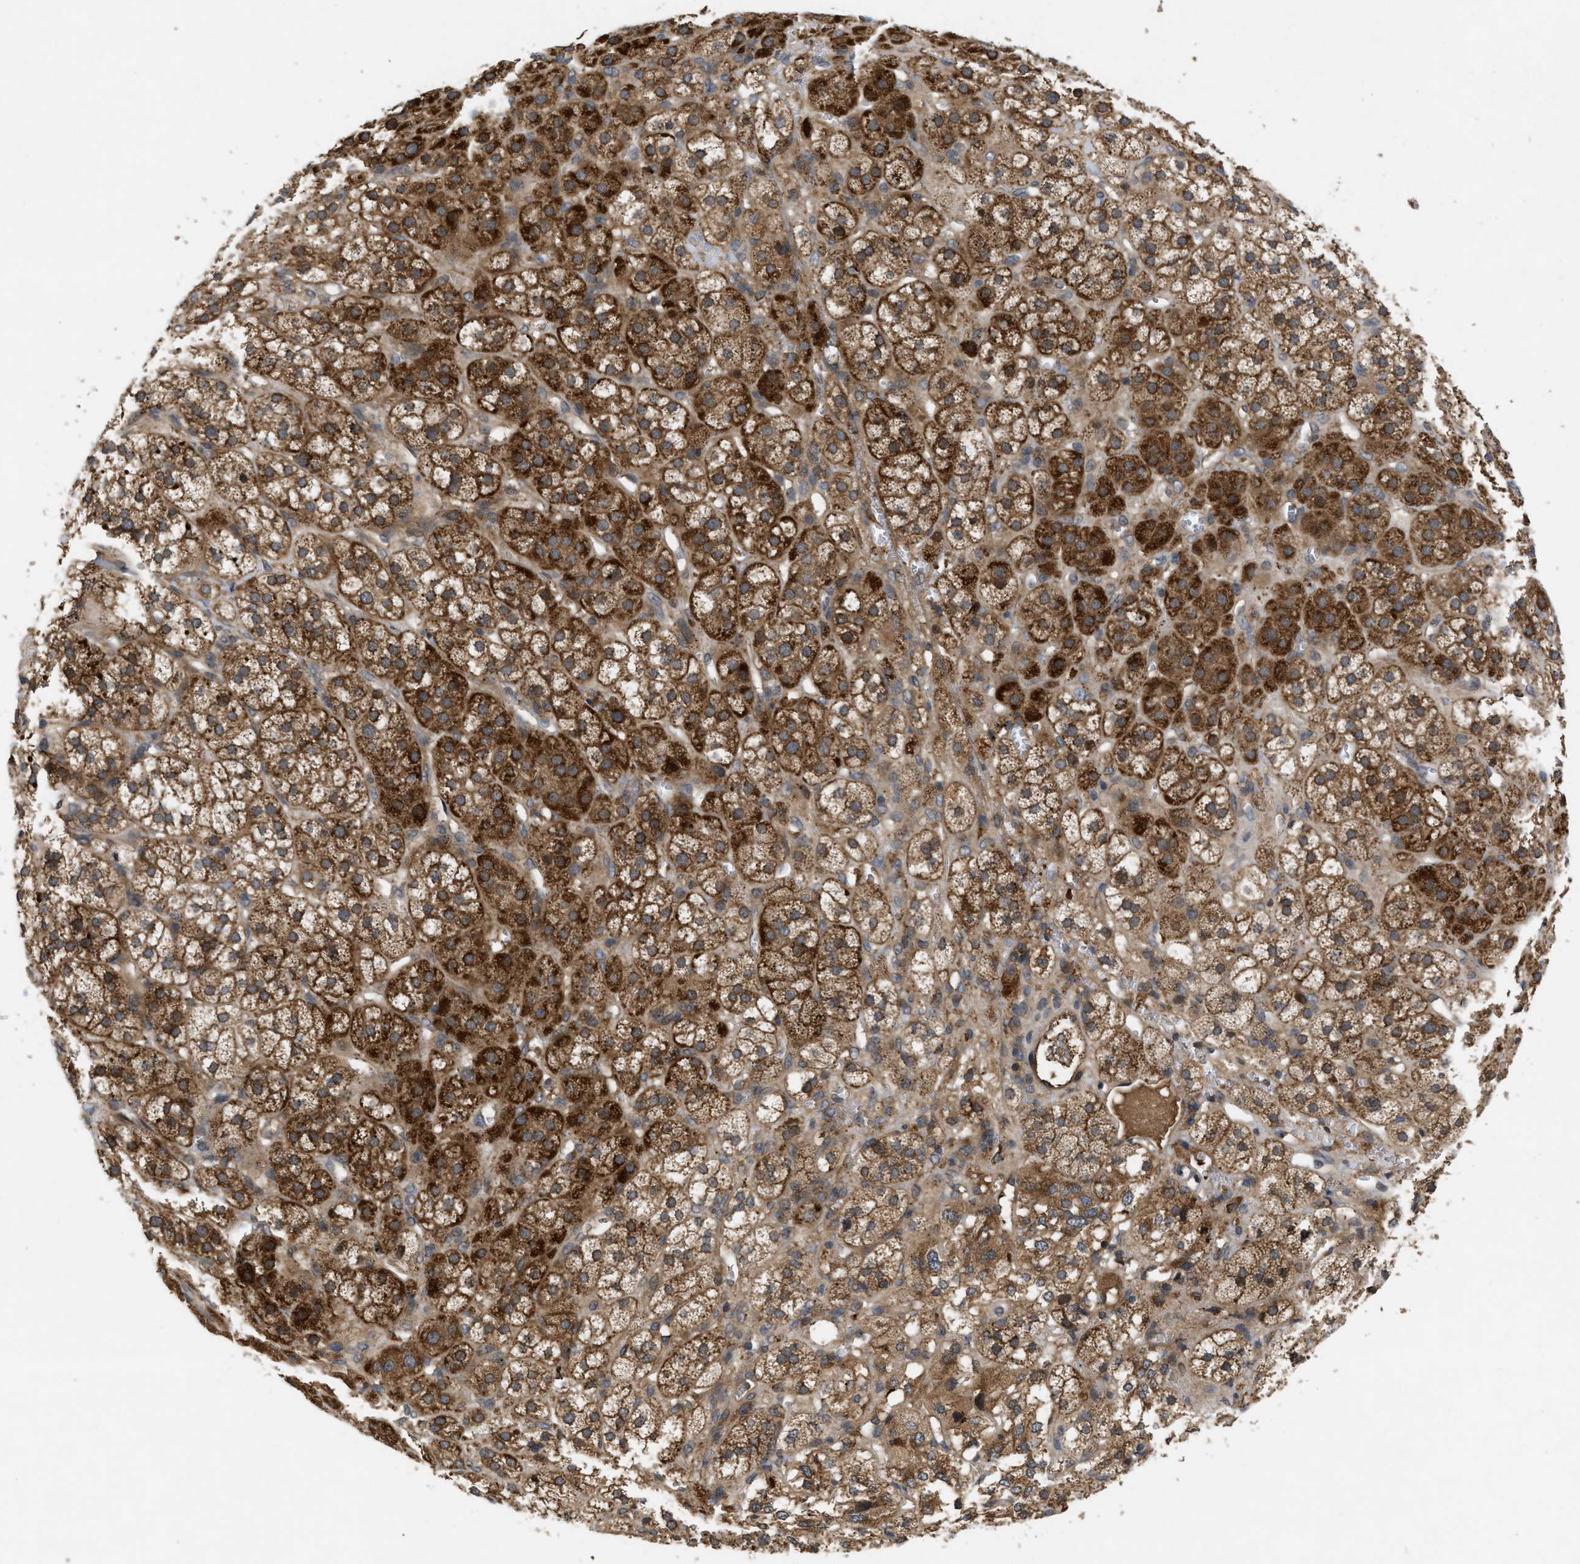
{"staining": {"intensity": "strong", "quantity": ">75%", "location": "cytoplasmic/membranous"}, "tissue": "adrenal gland", "cell_type": "Glandular cells", "image_type": "normal", "snomed": [{"axis": "morphology", "description": "Normal tissue, NOS"}, {"axis": "topography", "description": "Adrenal gland"}], "caption": "Protein expression analysis of benign human adrenal gland reveals strong cytoplasmic/membranous expression in approximately >75% of glandular cells.", "gene": "RAB2A", "patient": {"sex": "male", "age": 56}}